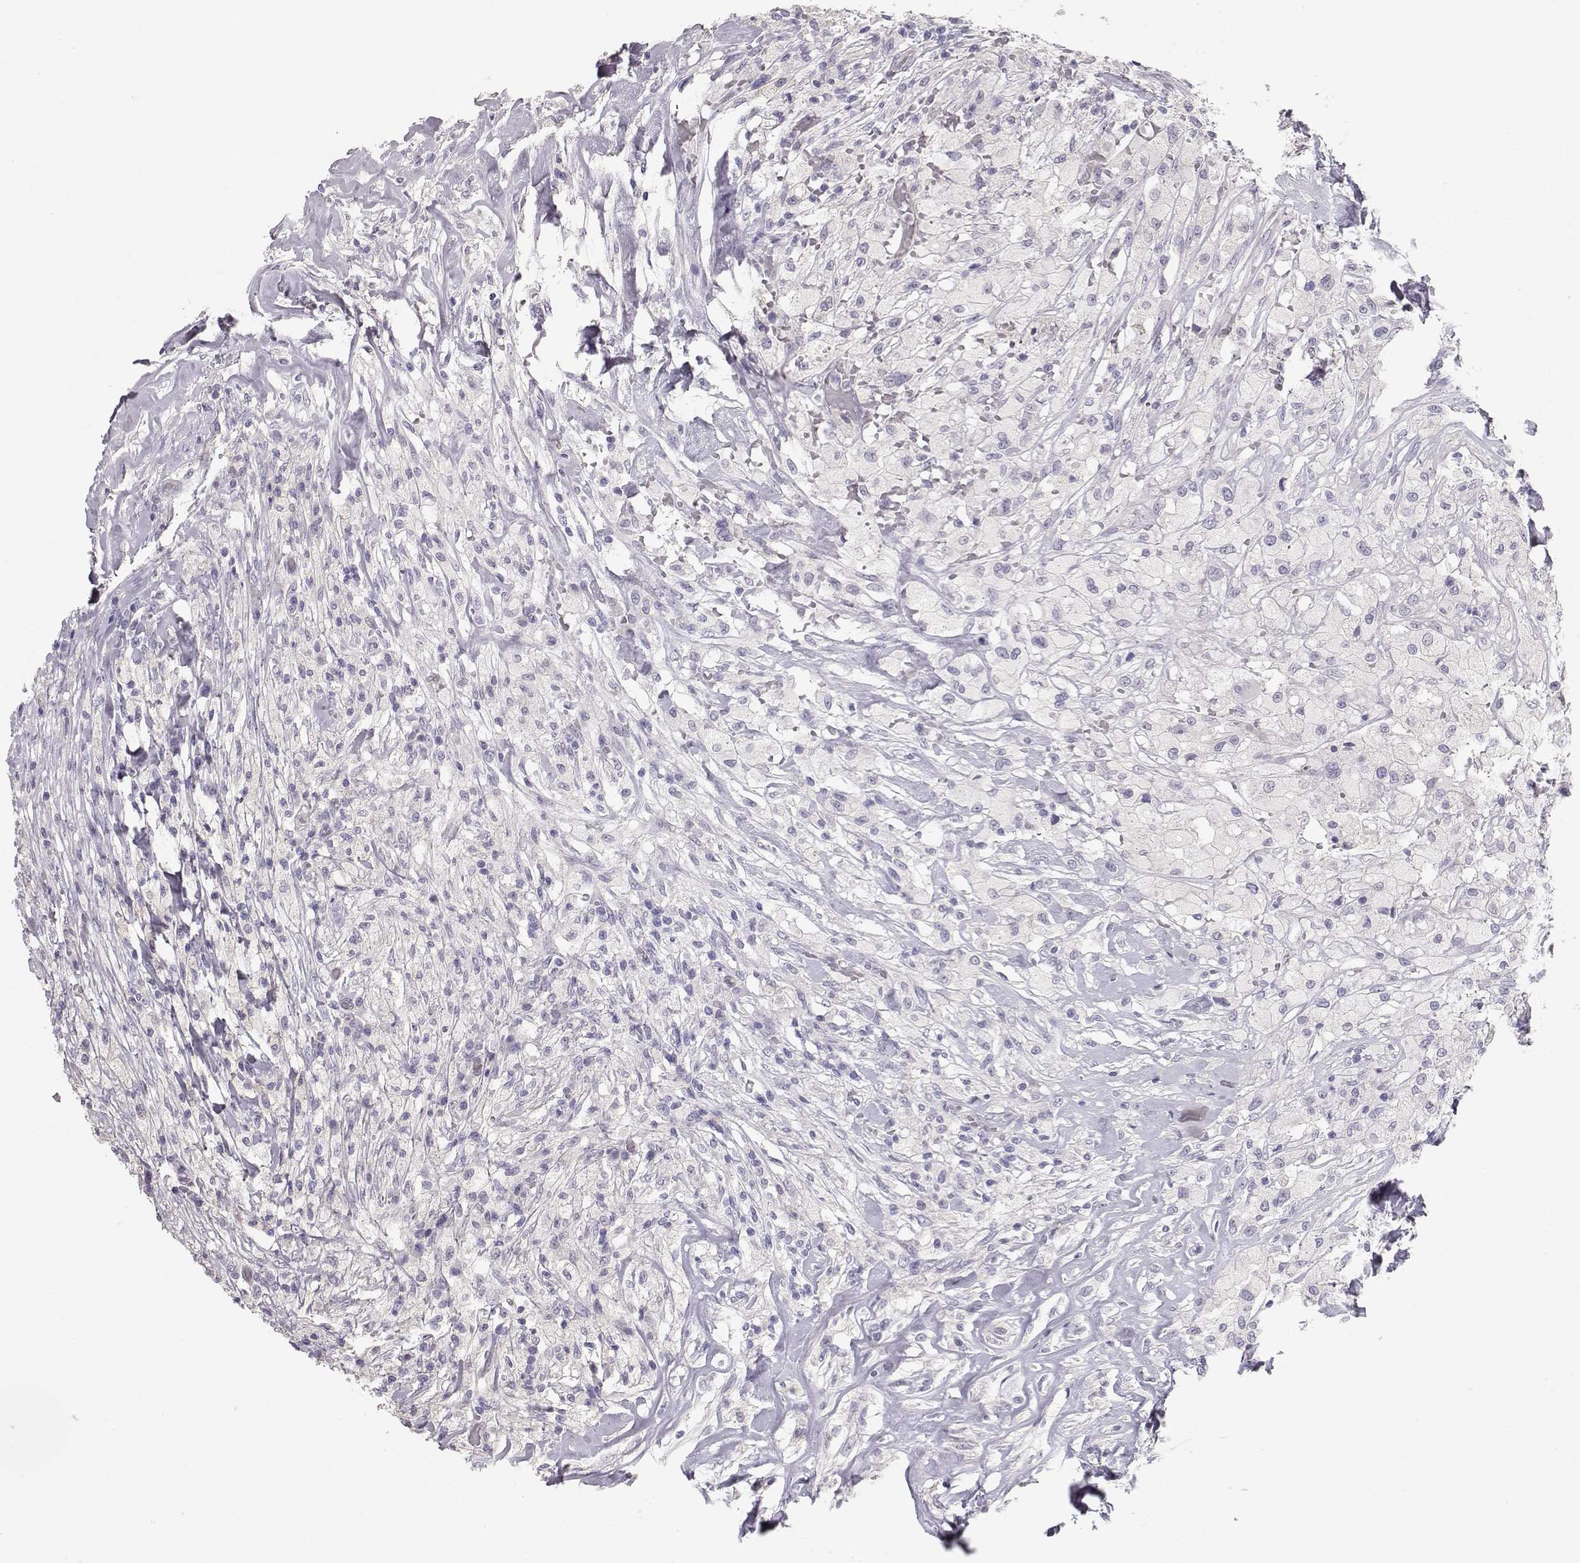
{"staining": {"intensity": "negative", "quantity": "none", "location": "none"}, "tissue": "testis cancer", "cell_type": "Tumor cells", "image_type": "cancer", "snomed": [{"axis": "morphology", "description": "Necrosis, NOS"}, {"axis": "morphology", "description": "Carcinoma, Embryonal, NOS"}, {"axis": "topography", "description": "Testis"}], "caption": "The image exhibits no significant positivity in tumor cells of testis cancer.", "gene": "SLC18A1", "patient": {"sex": "male", "age": 19}}